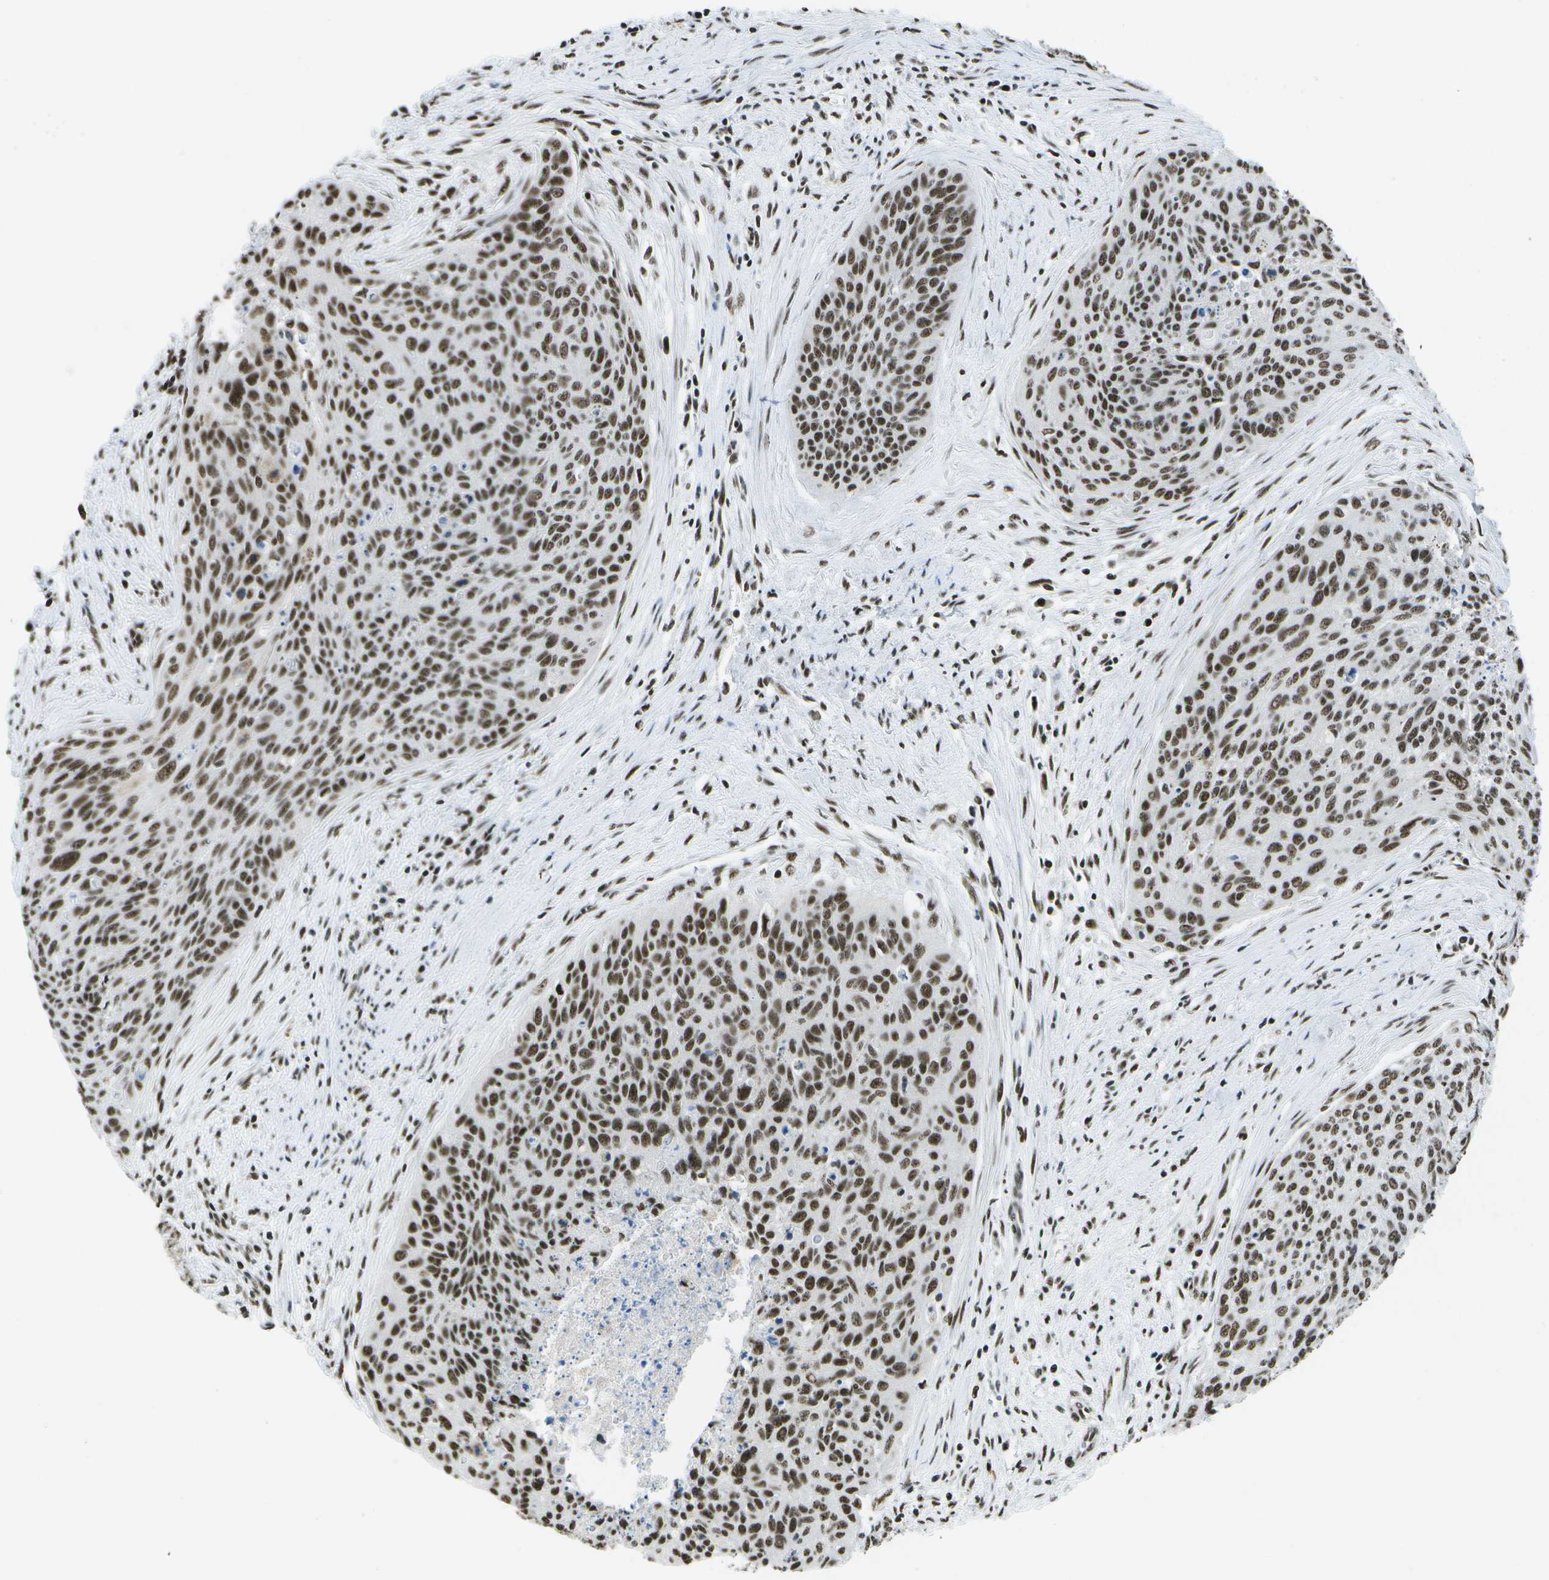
{"staining": {"intensity": "strong", "quantity": ">75%", "location": "nuclear"}, "tissue": "cervical cancer", "cell_type": "Tumor cells", "image_type": "cancer", "snomed": [{"axis": "morphology", "description": "Squamous cell carcinoma, NOS"}, {"axis": "topography", "description": "Cervix"}], "caption": "Tumor cells show high levels of strong nuclear expression in approximately >75% of cells in cervical squamous cell carcinoma.", "gene": "NSRP1", "patient": {"sex": "female", "age": 55}}